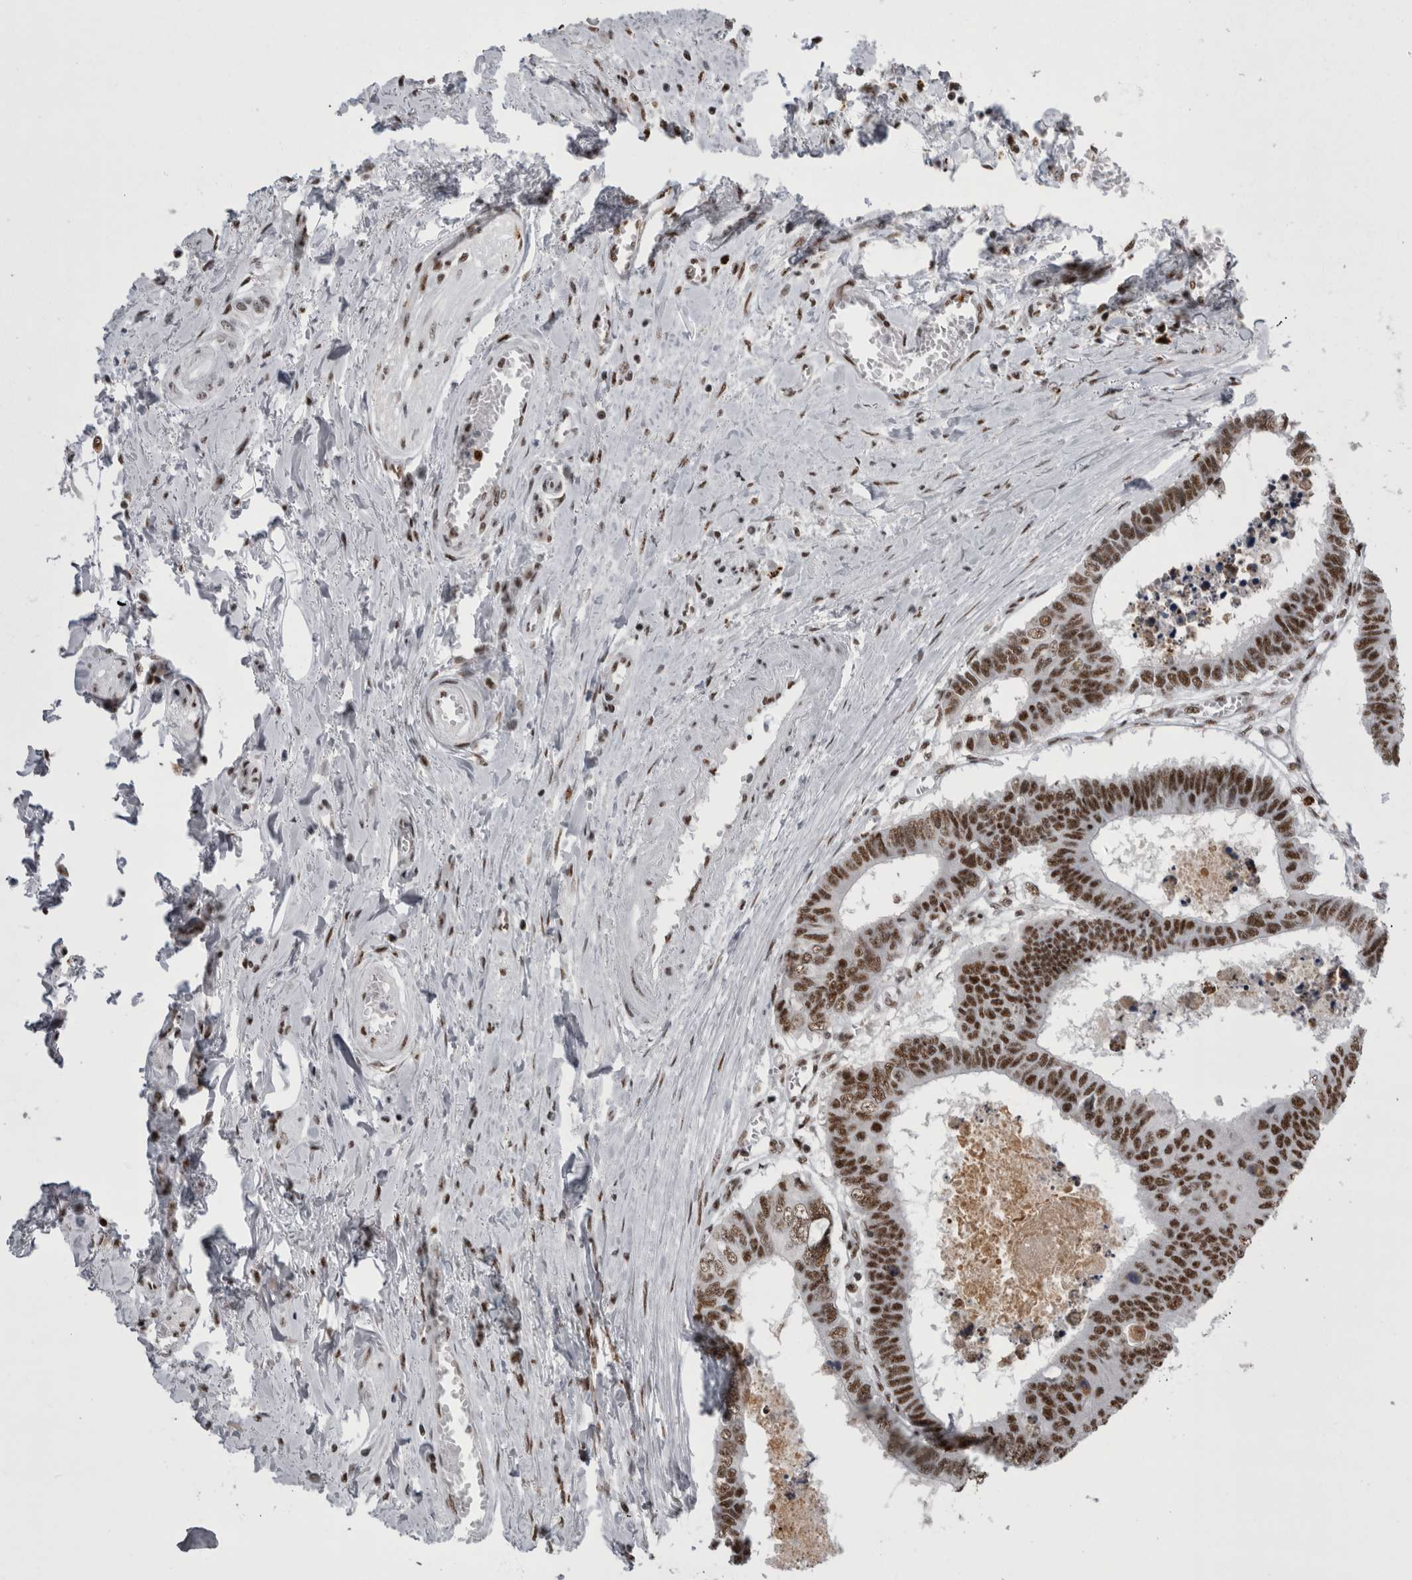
{"staining": {"intensity": "strong", "quantity": ">75%", "location": "nuclear"}, "tissue": "colorectal cancer", "cell_type": "Tumor cells", "image_type": "cancer", "snomed": [{"axis": "morphology", "description": "Adenocarcinoma, NOS"}, {"axis": "topography", "description": "Rectum"}], "caption": "Protein staining of colorectal cancer (adenocarcinoma) tissue displays strong nuclear expression in about >75% of tumor cells.", "gene": "SNRNP40", "patient": {"sex": "male", "age": 84}}